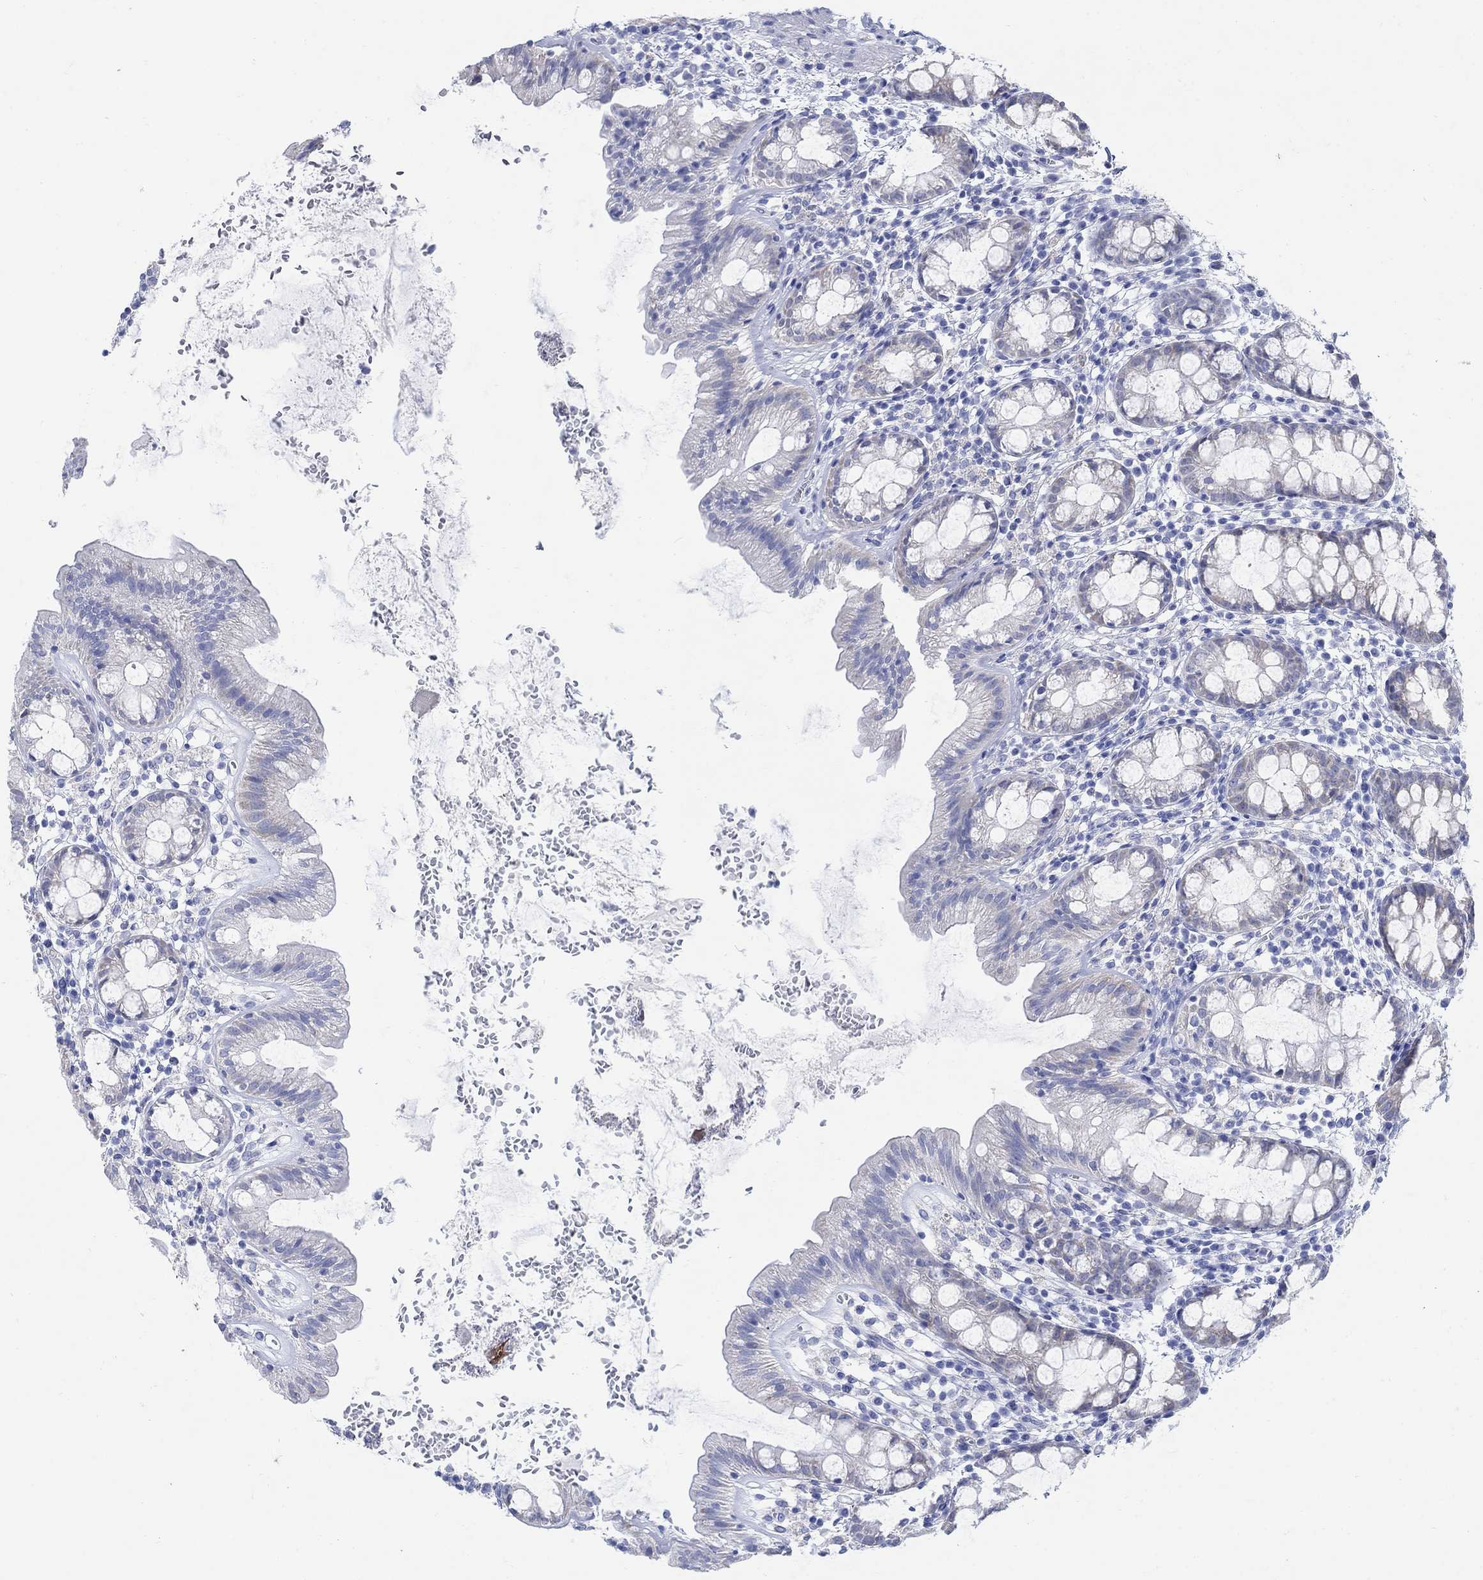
{"staining": {"intensity": "moderate", "quantity": "<25%", "location": "cytoplasmic/membranous"}, "tissue": "rectum", "cell_type": "Glandular cells", "image_type": "normal", "snomed": [{"axis": "morphology", "description": "Normal tissue, NOS"}, {"axis": "topography", "description": "Rectum"}], "caption": "A micrograph of human rectum stained for a protein shows moderate cytoplasmic/membranous brown staining in glandular cells. Ihc stains the protein in brown and the nuclei are stained blue.", "gene": "ZDHHC14", "patient": {"sex": "male", "age": 57}}